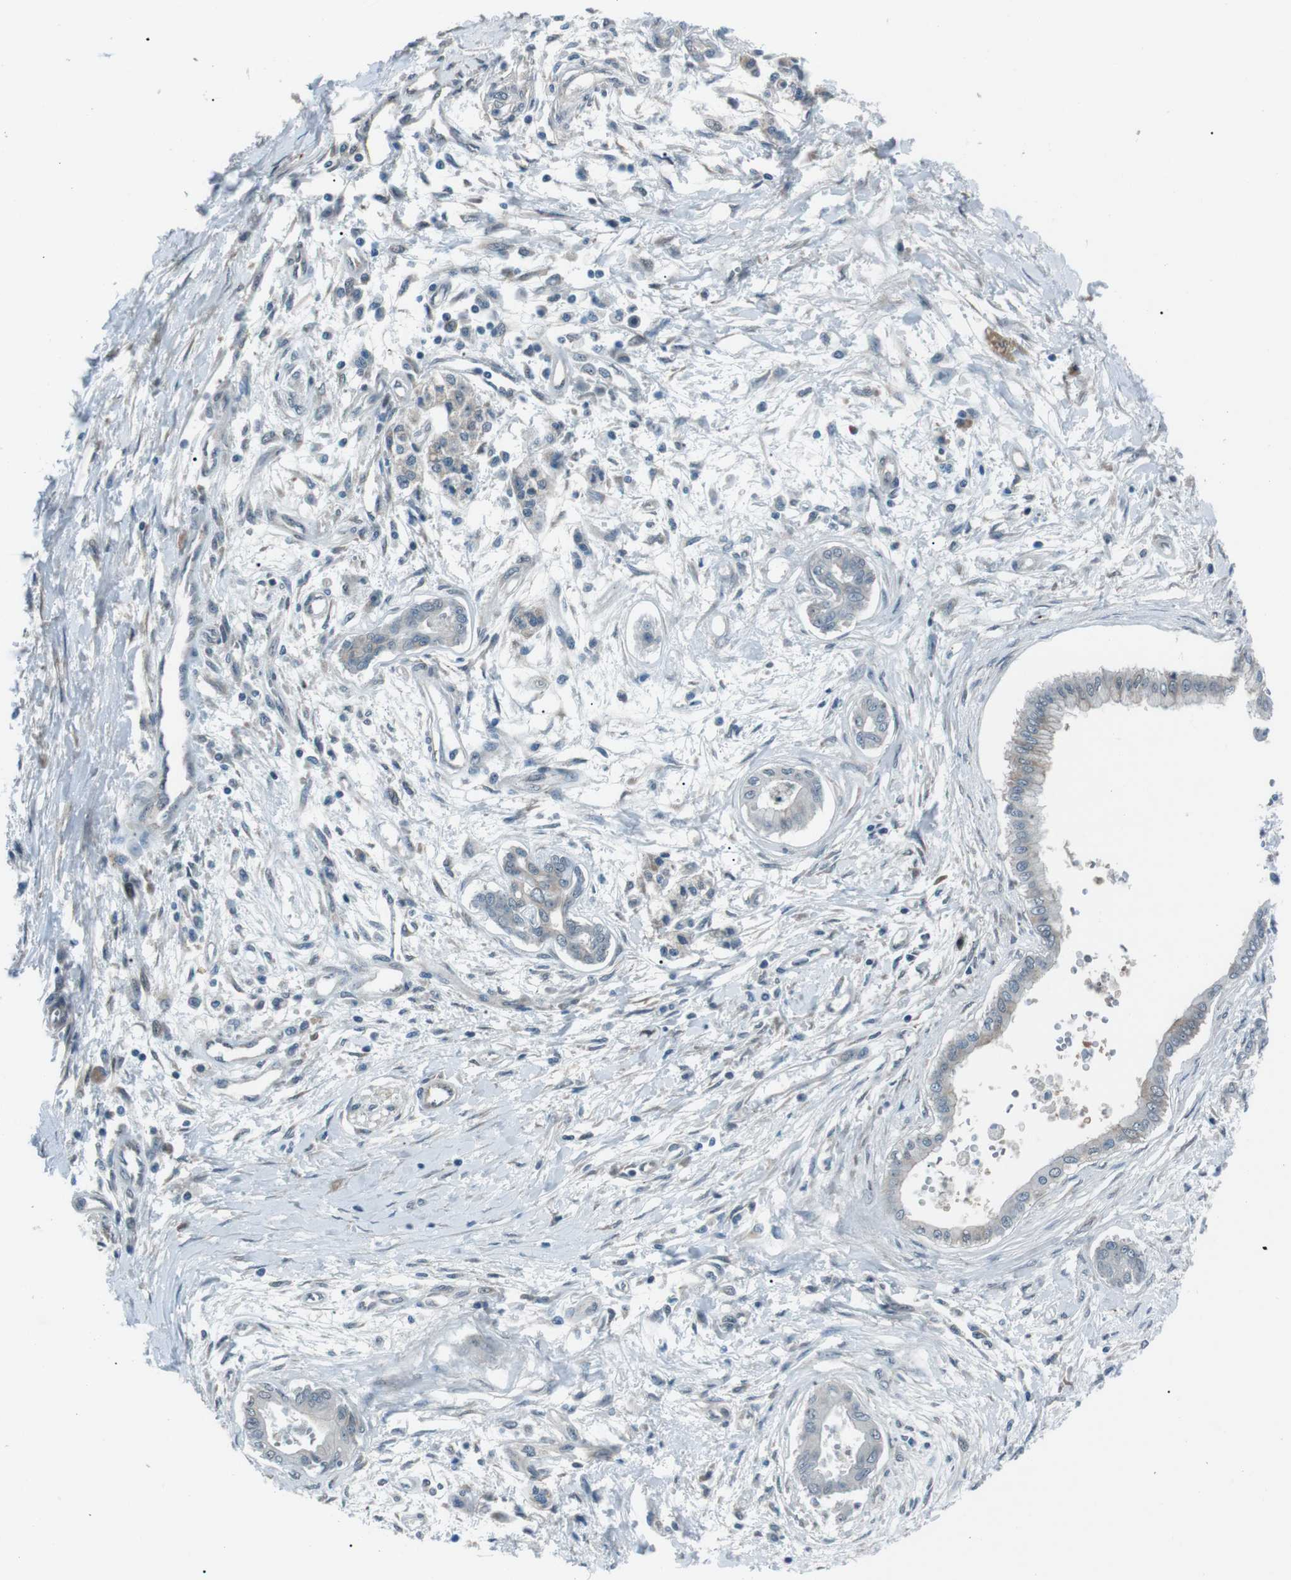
{"staining": {"intensity": "negative", "quantity": "none", "location": "none"}, "tissue": "pancreatic cancer", "cell_type": "Tumor cells", "image_type": "cancer", "snomed": [{"axis": "morphology", "description": "Adenocarcinoma, NOS"}, {"axis": "topography", "description": "Pancreas"}], "caption": "IHC photomicrograph of human pancreatic adenocarcinoma stained for a protein (brown), which shows no positivity in tumor cells.", "gene": "LRIG2", "patient": {"sex": "male", "age": 56}}